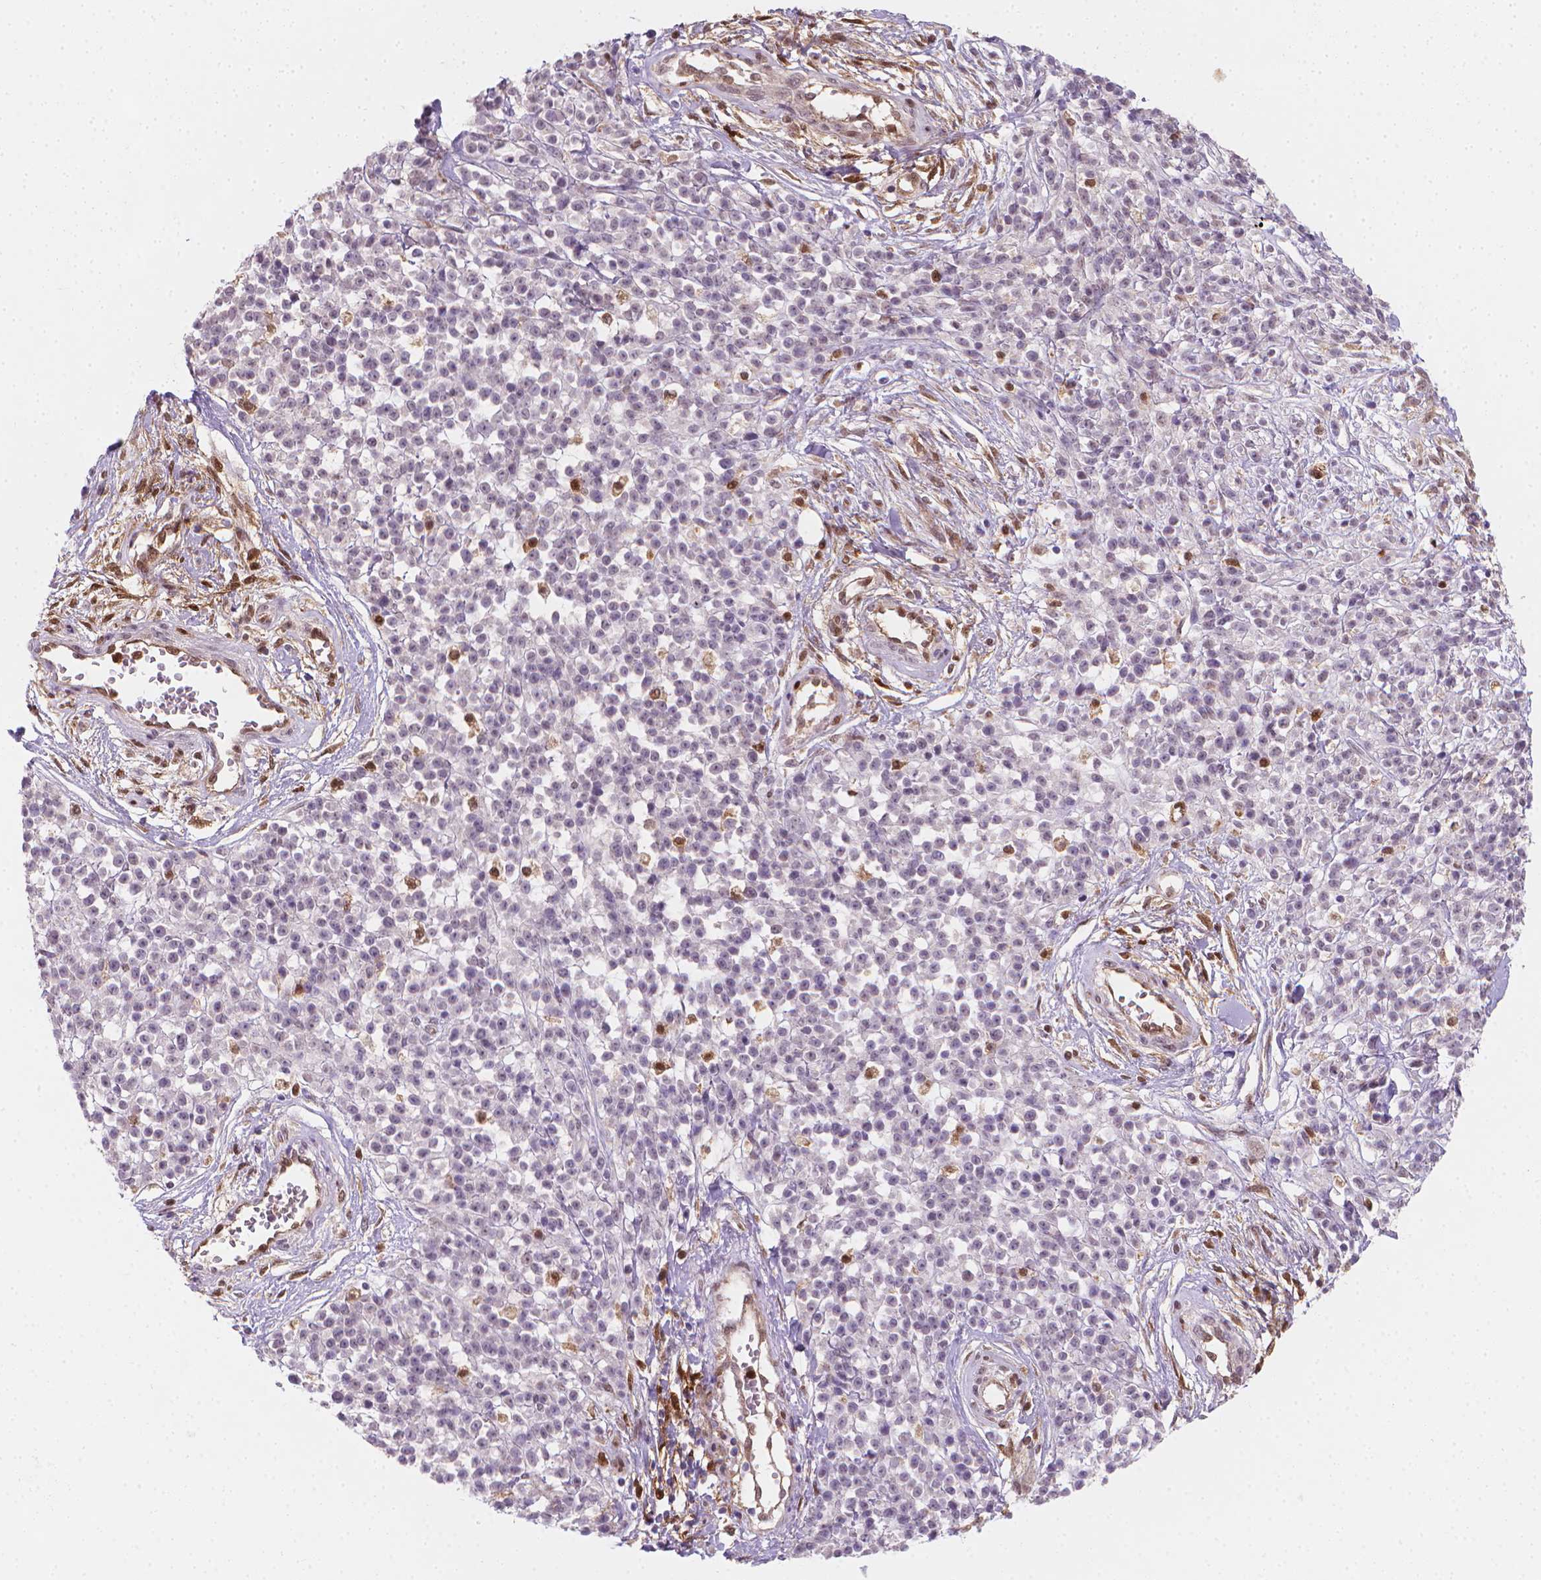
{"staining": {"intensity": "negative", "quantity": "none", "location": "none"}, "tissue": "melanoma", "cell_type": "Tumor cells", "image_type": "cancer", "snomed": [{"axis": "morphology", "description": "Malignant melanoma, NOS"}, {"axis": "topography", "description": "Skin"}, {"axis": "topography", "description": "Skin of trunk"}], "caption": "Tumor cells are negative for brown protein staining in melanoma.", "gene": "TNFAIP2", "patient": {"sex": "male", "age": 74}}